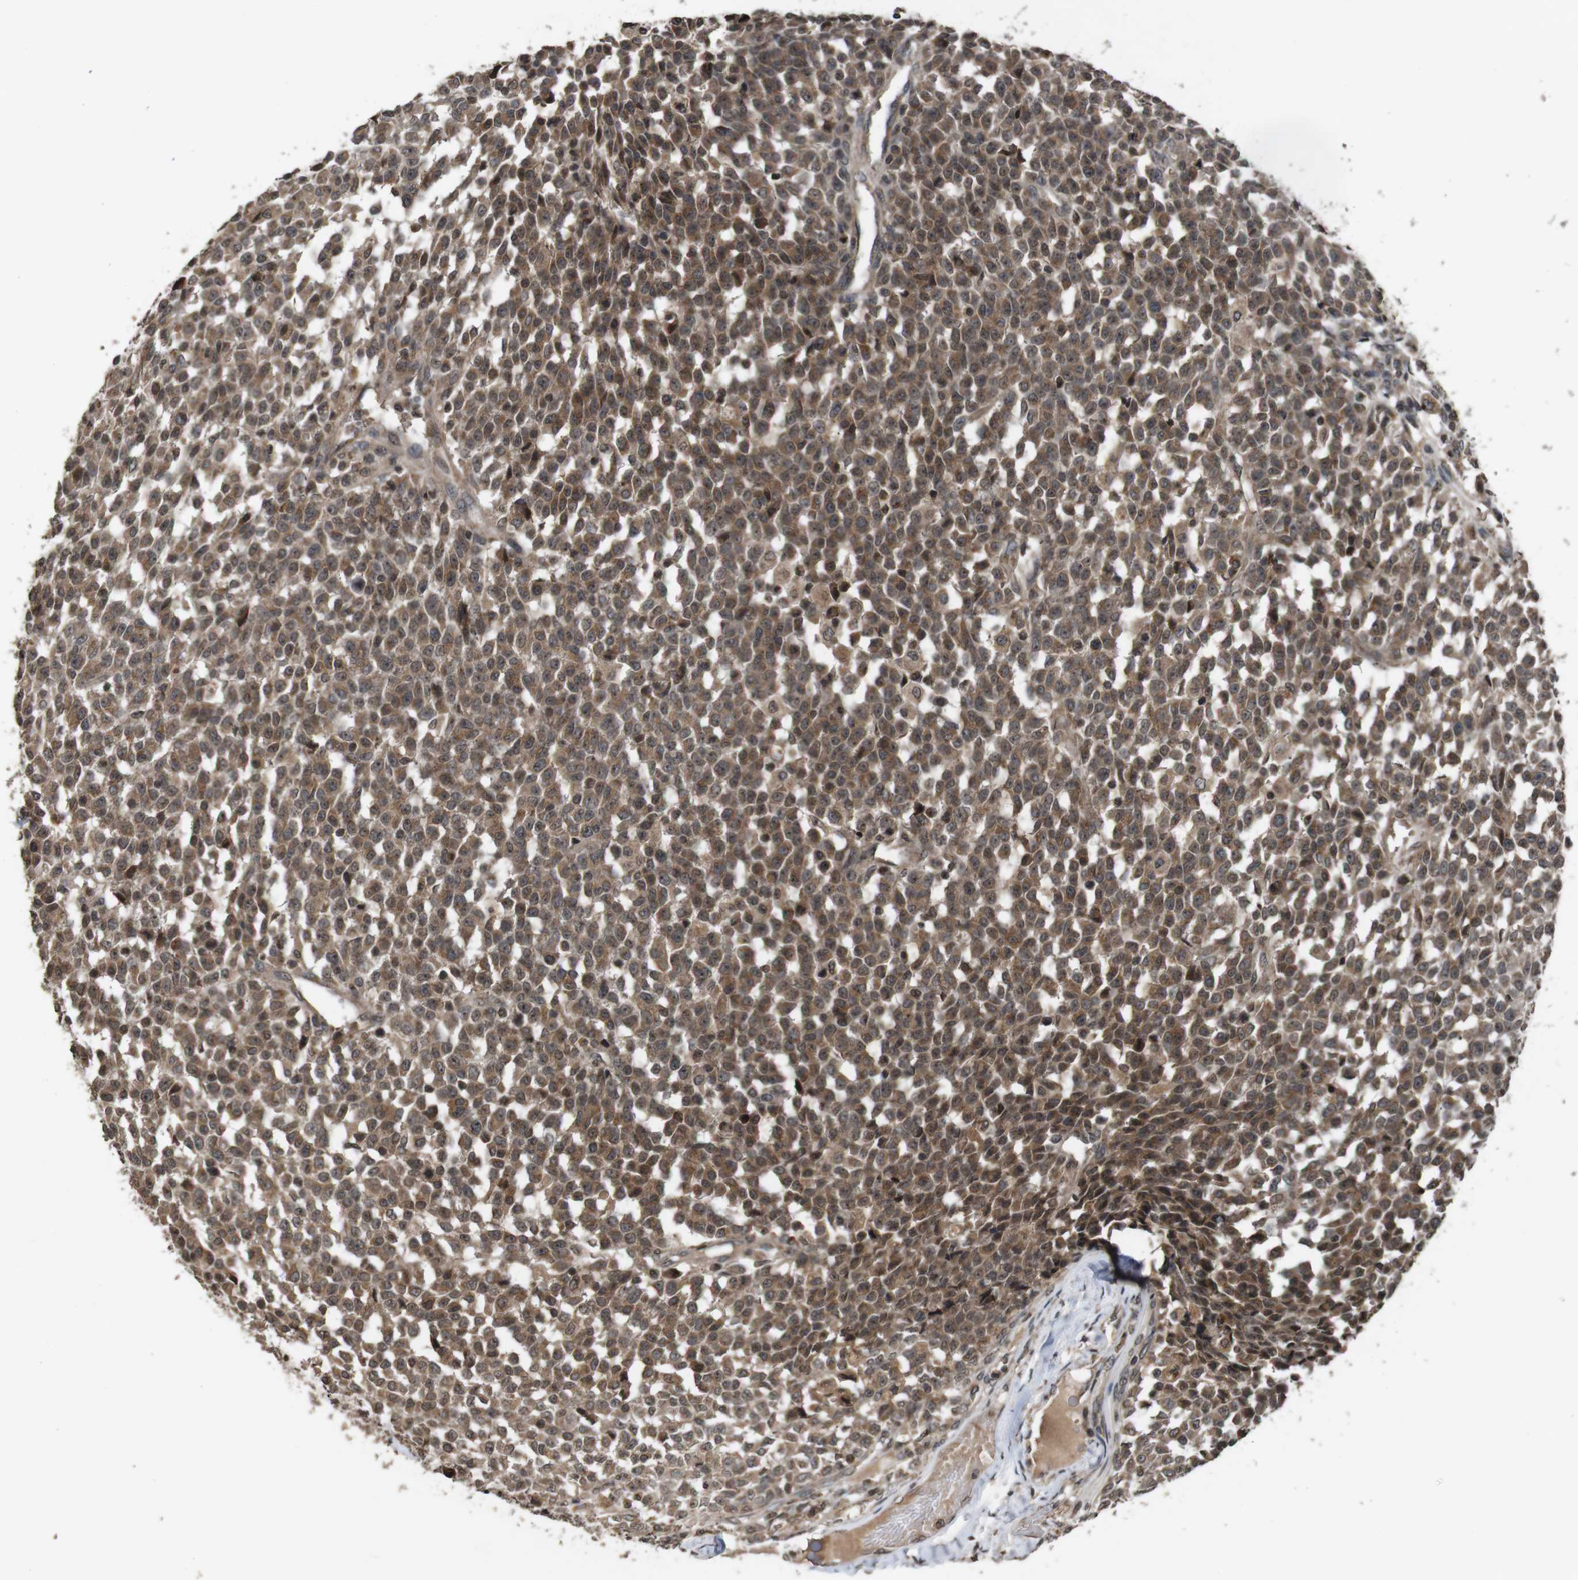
{"staining": {"intensity": "moderate", "quantity": ">75%", "location": "cytoplasmic/membranous,nuclear"}, "tissue": "testis cancer", "cell_type": "Tumor cells", "image_type": "cancer", "snomed": [{"axis": "morphology", "description": "Seminoma, NOS"}, {"axis": "topography", "description": "Testis"}], "caption": "Moderate cytoplasmic/membranous and nuclear protein expression is present in approximately >75% of tumor cells in testis cancer (seminoma).", "gene": "SORL1", "patient": {"sex": "male", "age": 59}}